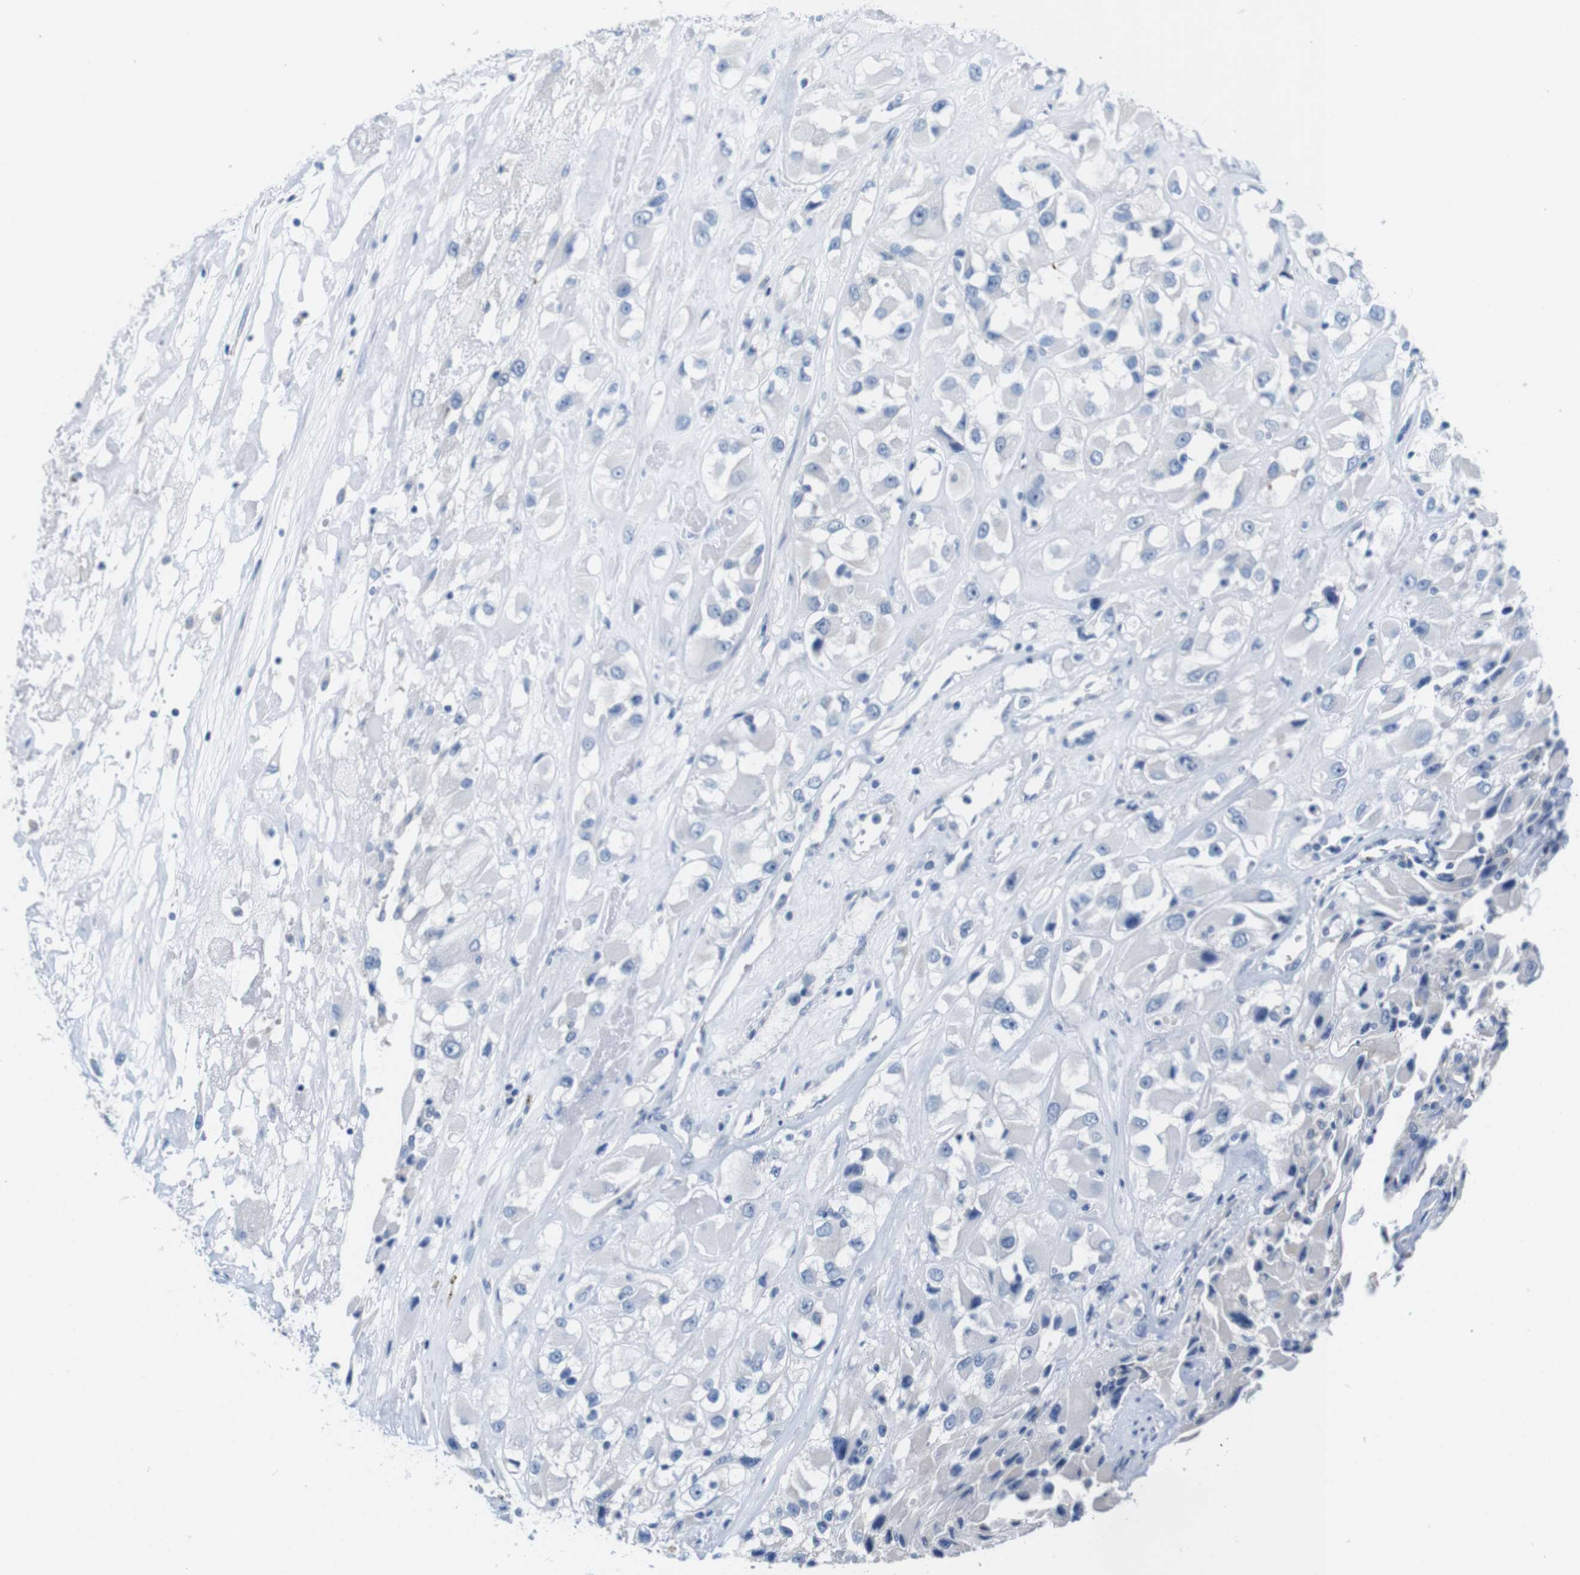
{"staining": {"intensity": "negative", "quantity": "none", "location": "none"}, "tissue": "renal cancer", "cell_type": "Tumor cells", "image_type": "cancer", "snomed": [{"axis": "morphology", "description": "Adenocarcinoma, NOS"}, {"axis": "topography", "description": "Kidney"}], "caption": "Immunohistochemistry (IHC) histopathology image of neoplastic tissue: human renal cancer (adenocarcinoma) stained with DAB exhibits no significant protein expression in tumor cells.", "gene": "IGSF8", "patient": {"sex": "female", "age": 52}}